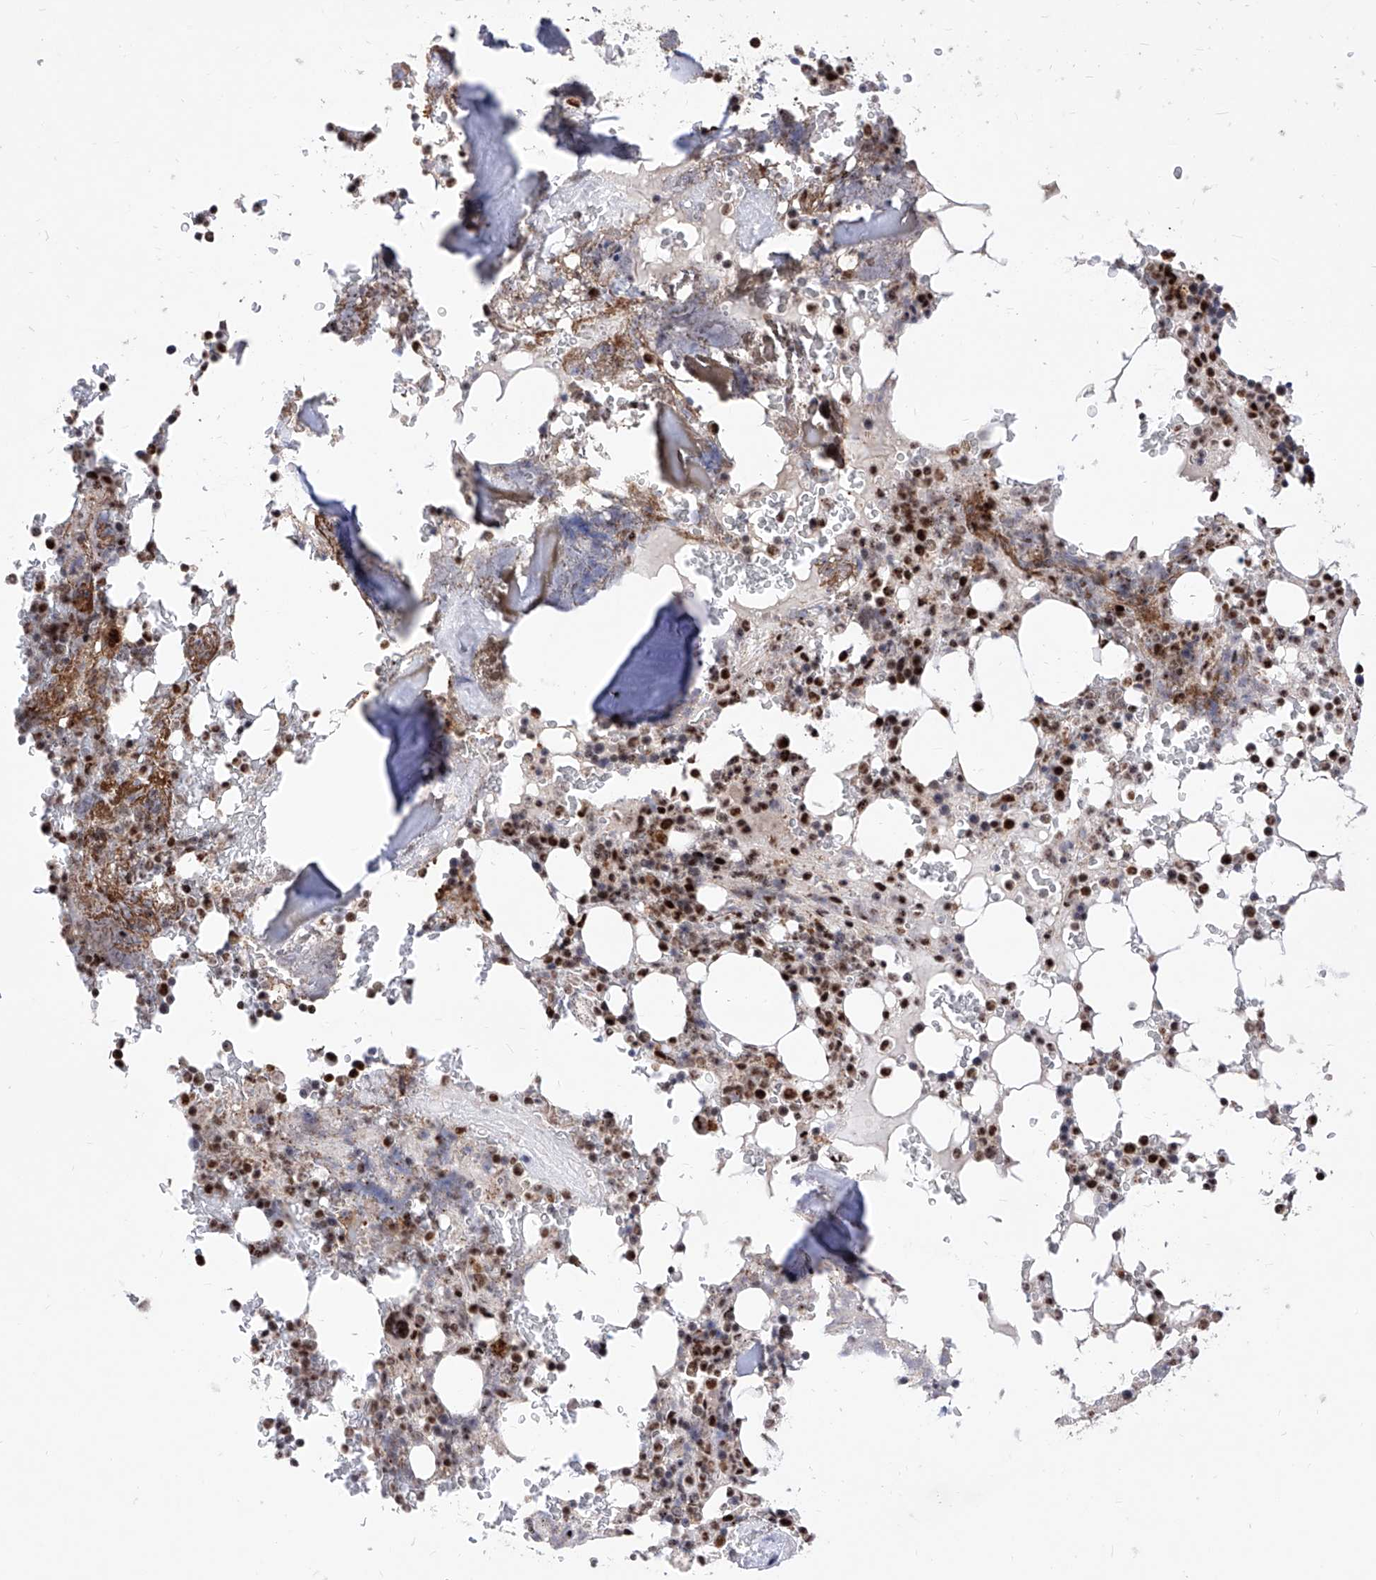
{"staining": {"intensity": "strong", "quantity": ">75%", "location": "cytoplasmic/membranous,nuclear"}, "tissue": "bone marrow", "cell_type": "Hematopoietic cells", "image_type": "normal", "snomed": [{"axis": "morphology", "description": "Normal tissue, NOS"}, {"axis": "topography", "description": "Bone marrow"}], "caption": "Protein expression by immunohistochemistry shows strong cytoplasmic/membranous,nuclear expression in approximately >75% of hematopoietic cells in unremarkable bone marrow. Ihc stains the protein in brown and the nuclei are stained blue.", "gene": "PHF5A", "patient": {"sex": "male", "age": 58}}